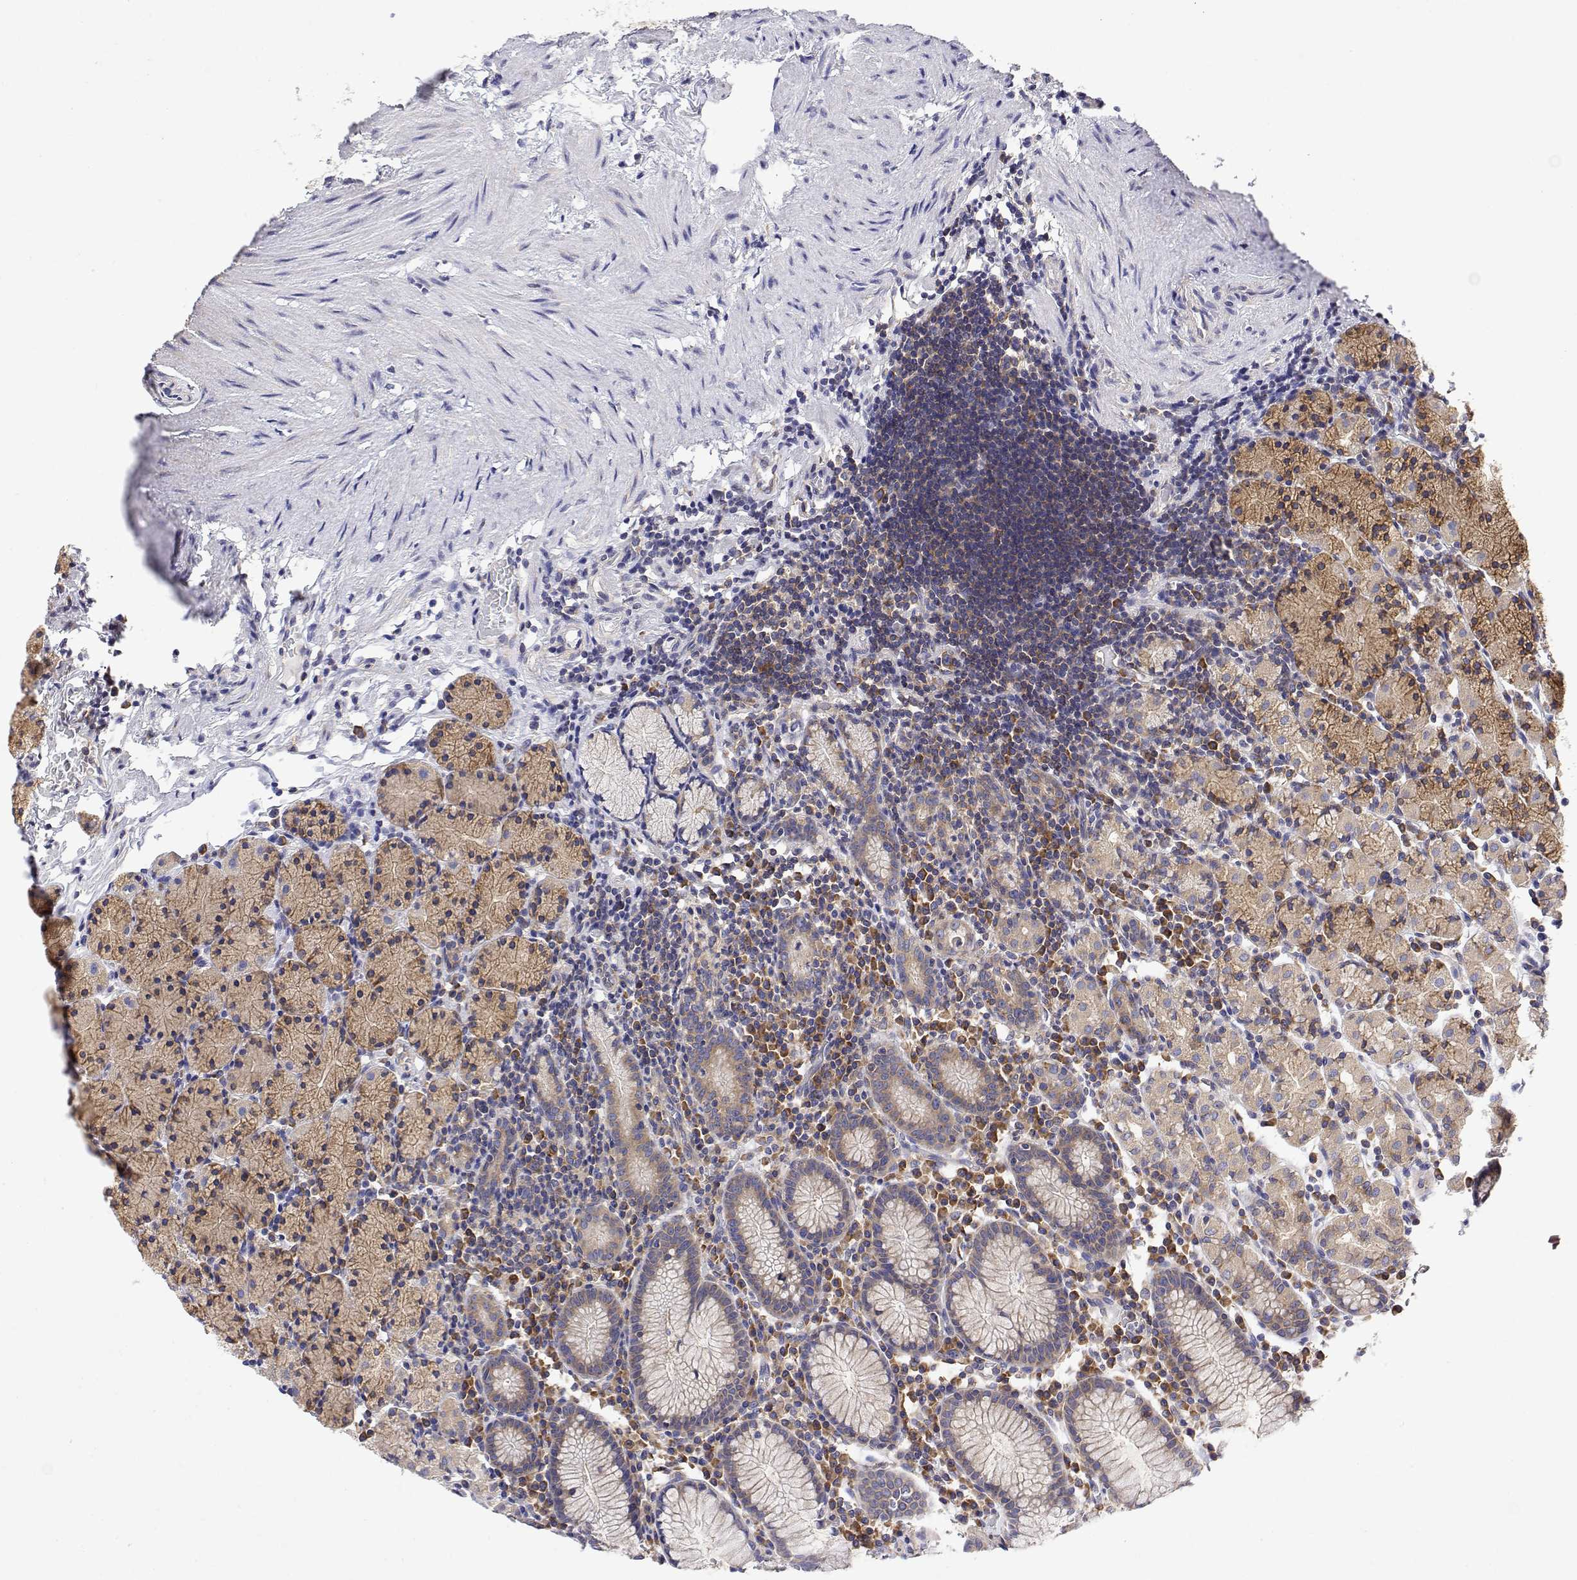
{"staining": {"intensity": "moderate", "quantity": "25%-75%", "location": "cytoplasmic/membranous"}, "tissue": "stomach", "cell_type": "Glandular cells", "image_type": "normal", "snomed": [{"axis": "morphology", "description": "Normal tissue, NOS"}, {"axis": "topography", "description": "Stomach, upper"}, {"axis": "topography", "description": "Stomach"}], "caption": "Immunohistochemistry (IHC) micrograph of benign stomach: stomach stained using immunohistochemistry (IHC) shows medium levels of moderate protein expression localized specifically in the cytoplasmic/membranous of glandular cells, appearing as a cytoplasmic/membranous brown color.", "gene": "EEF1G", "patient": {"sex": "male", "age": 62}}